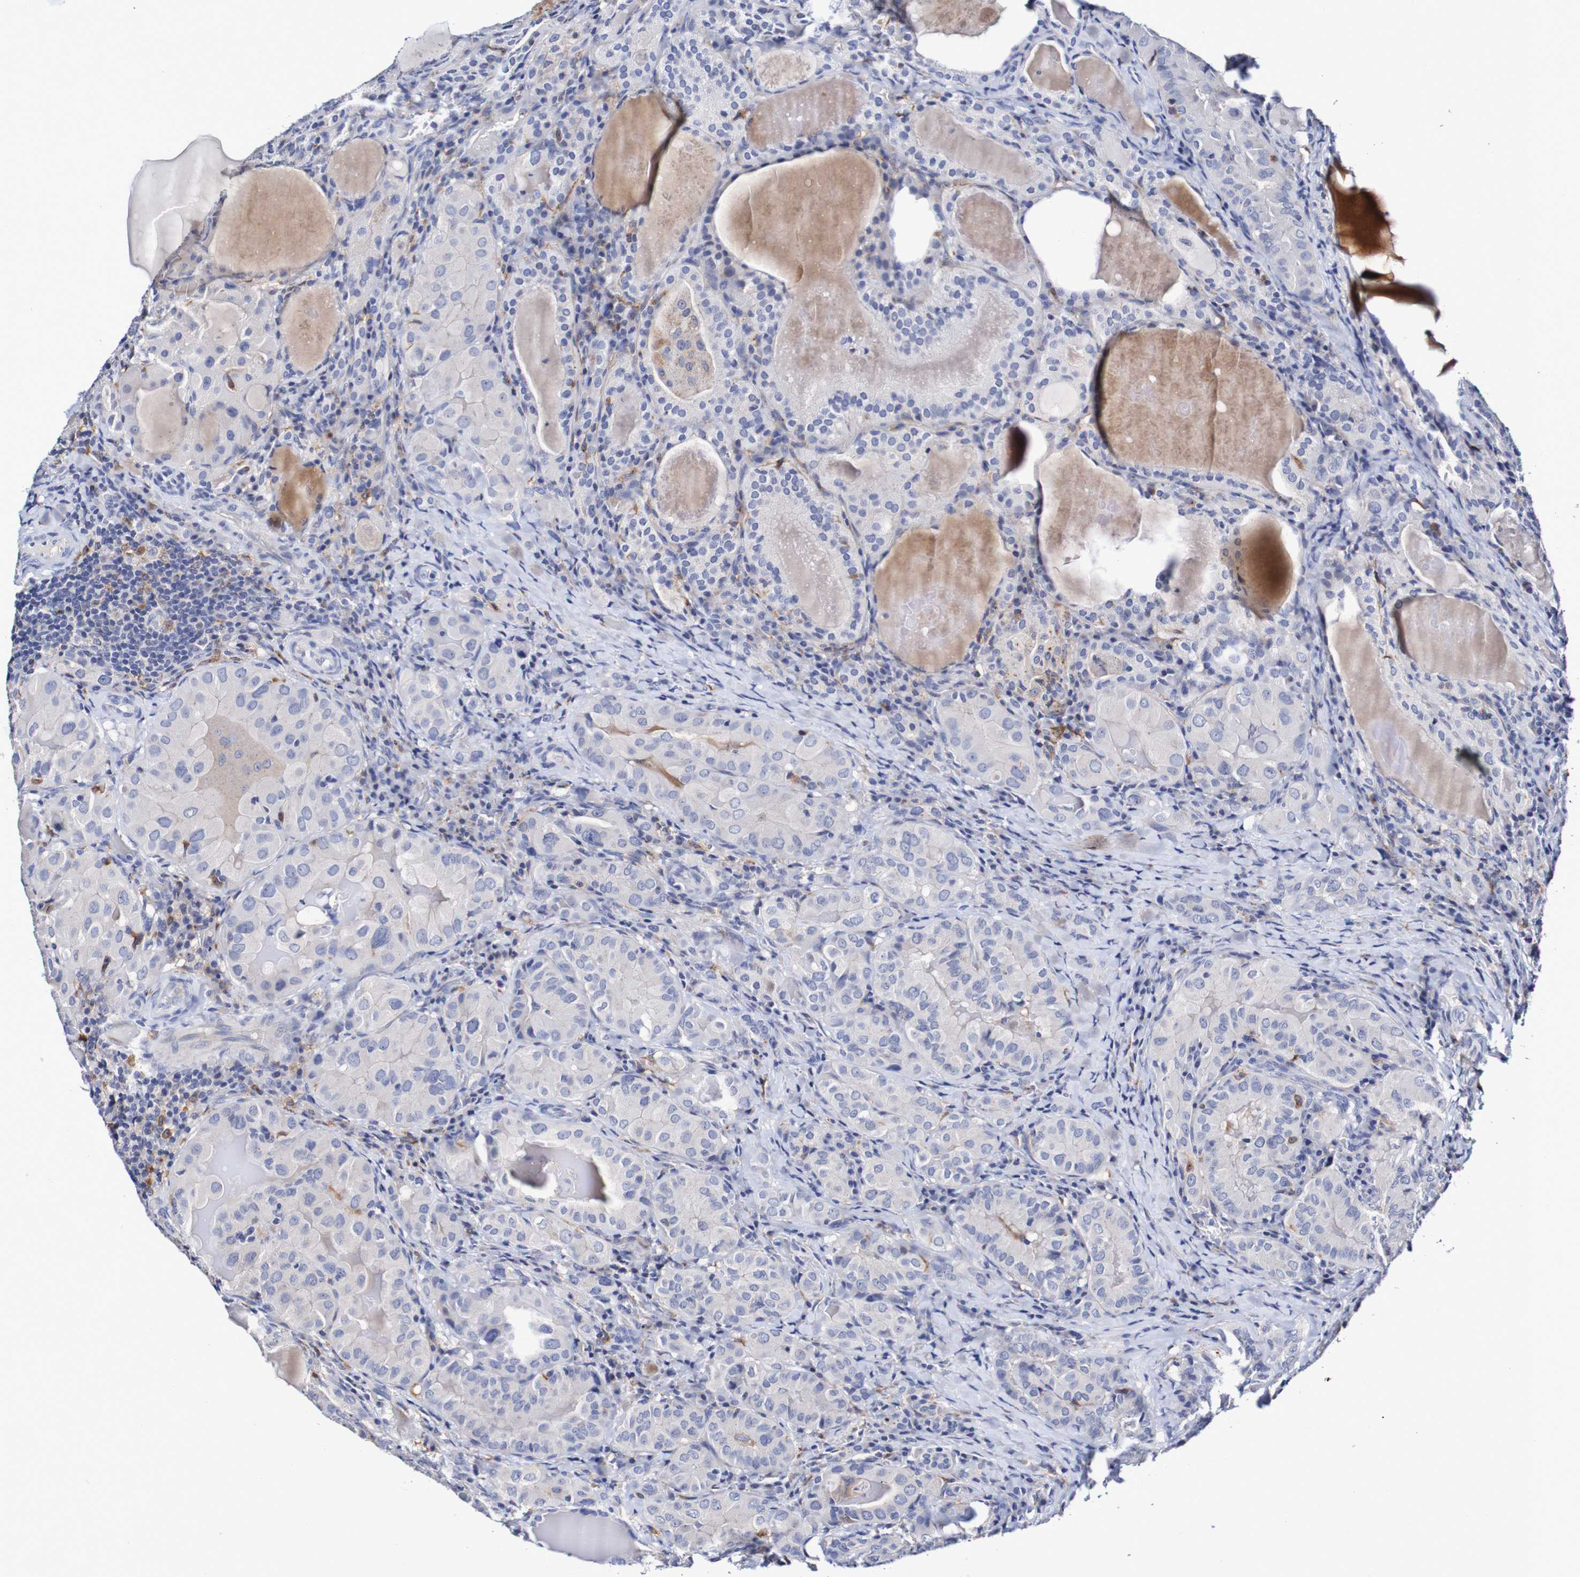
{"staining": {"intensity": "negative", "quantity": "none", "location": "none"}, "tissue": "thyroid cancer", "cell_type": "Tumor cells", "image_type": "cancer", "snomed": [{"axis": "morphology", "description": "Papillary adenocarcinoma, NOS"}, {"axis": "topography", "description": "Thyroid gland"}], "caption": "A histopathology image of thyroid cancer stained for a protein exhibits no brown staining in tumor cells. (DAB immunohistochemistry (IHC) with hematoxylin counter stain).", "gene": "SEZ6", "patient": {"sex": "female", "age": 42}}